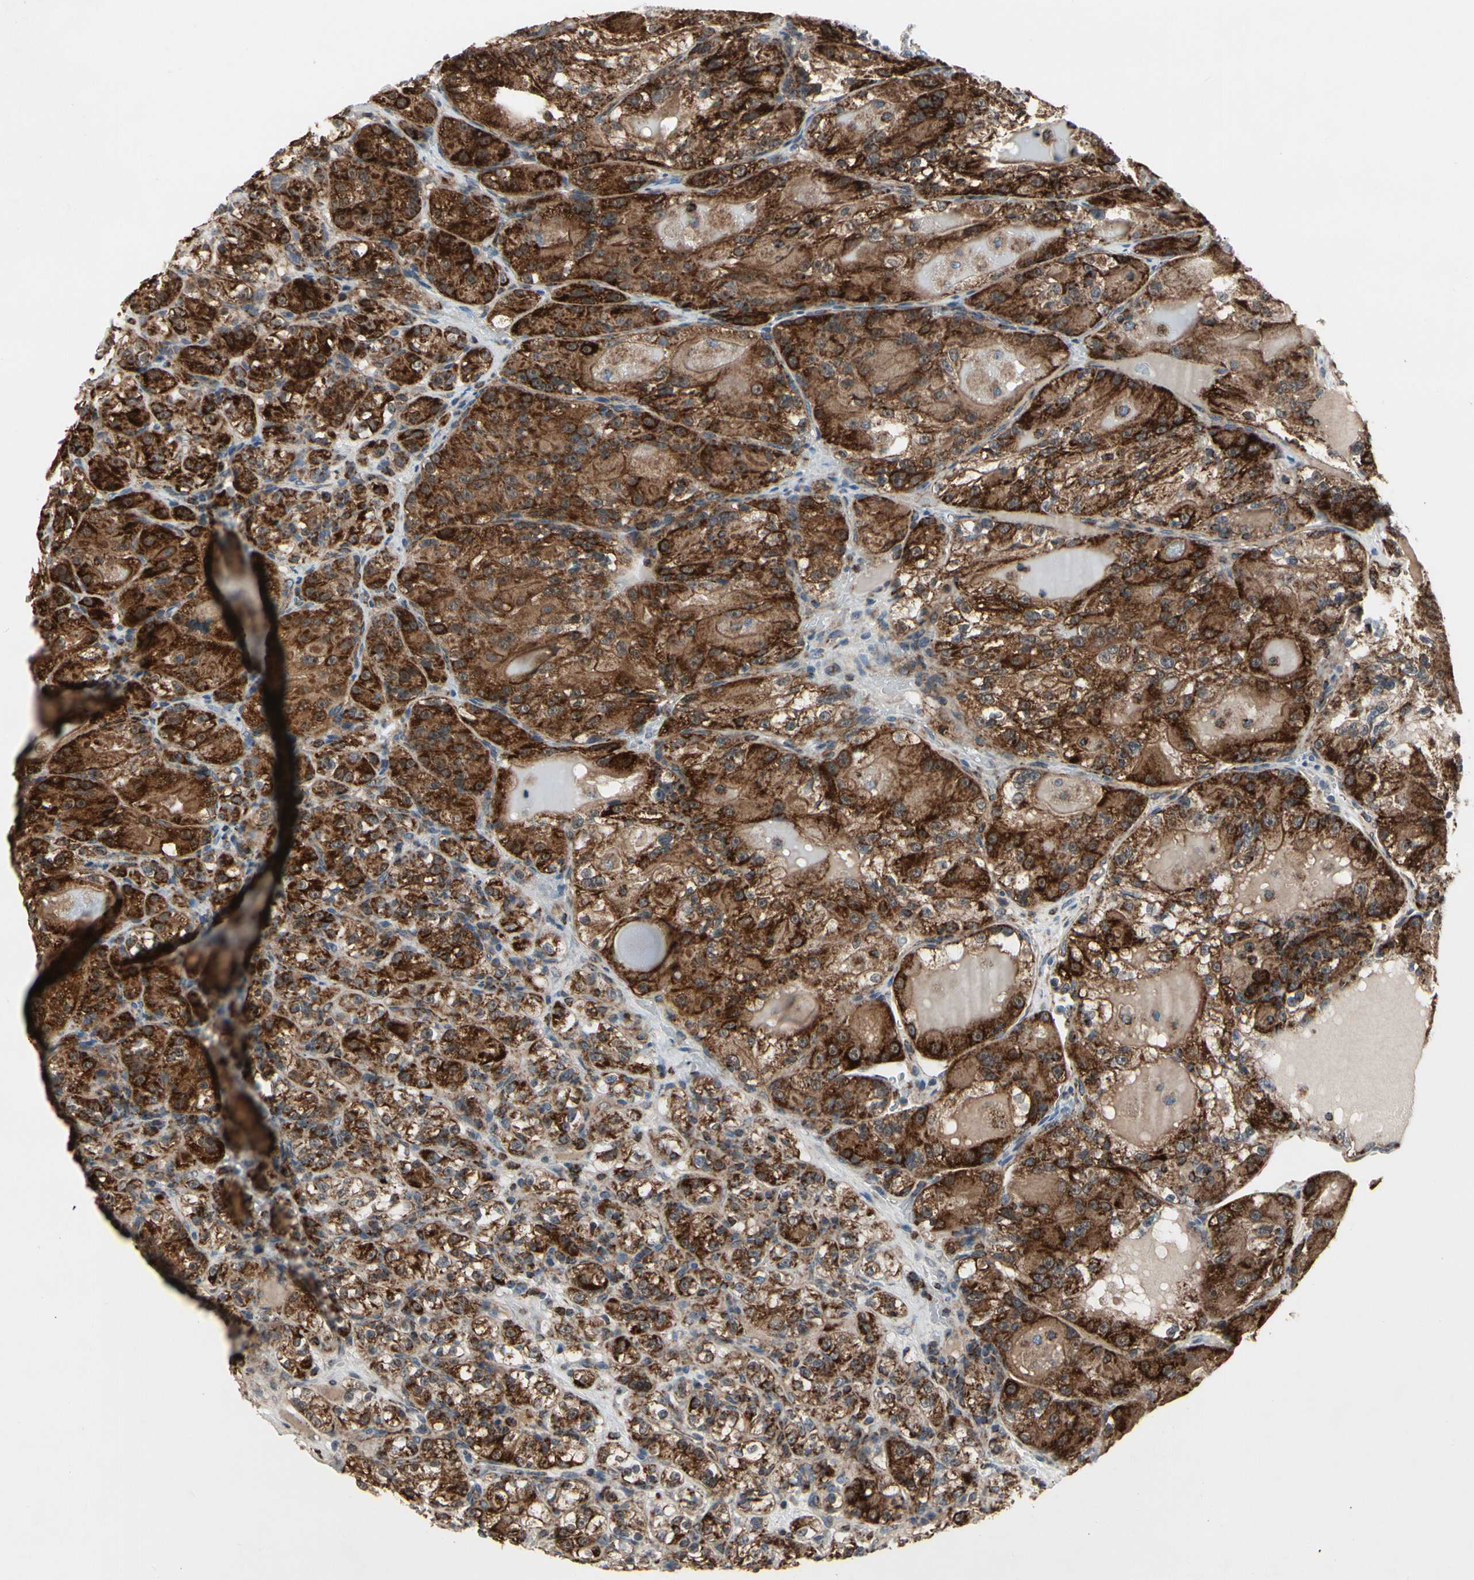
{"staining": {"intensity": "strong", "quantity": ">75%", "location": "cytoplasmic/membranous"}, "tissue": "renal cancer", "cell_type": "Tumor cells", "image_type": "cancer", "snomed": [{"axis": "morphology", "description": "Normal tissue, NOS"}, {"axis": "morphology", "description": "Adenocarcinoma, NOS"}, {"axis": "topography", "description": "Kidney"}], "caption": "DAB immunohistochemical staining of human adenocarcinoma (renal) demonstrates strong cytoplasmic/membranous protein positivity in approximately >75% of tumor cells. The protein is shown in brown color, while the nuclei are stained blue.", "gene": "CPT1A", "patient": {"sex": "male", "age": 61}}